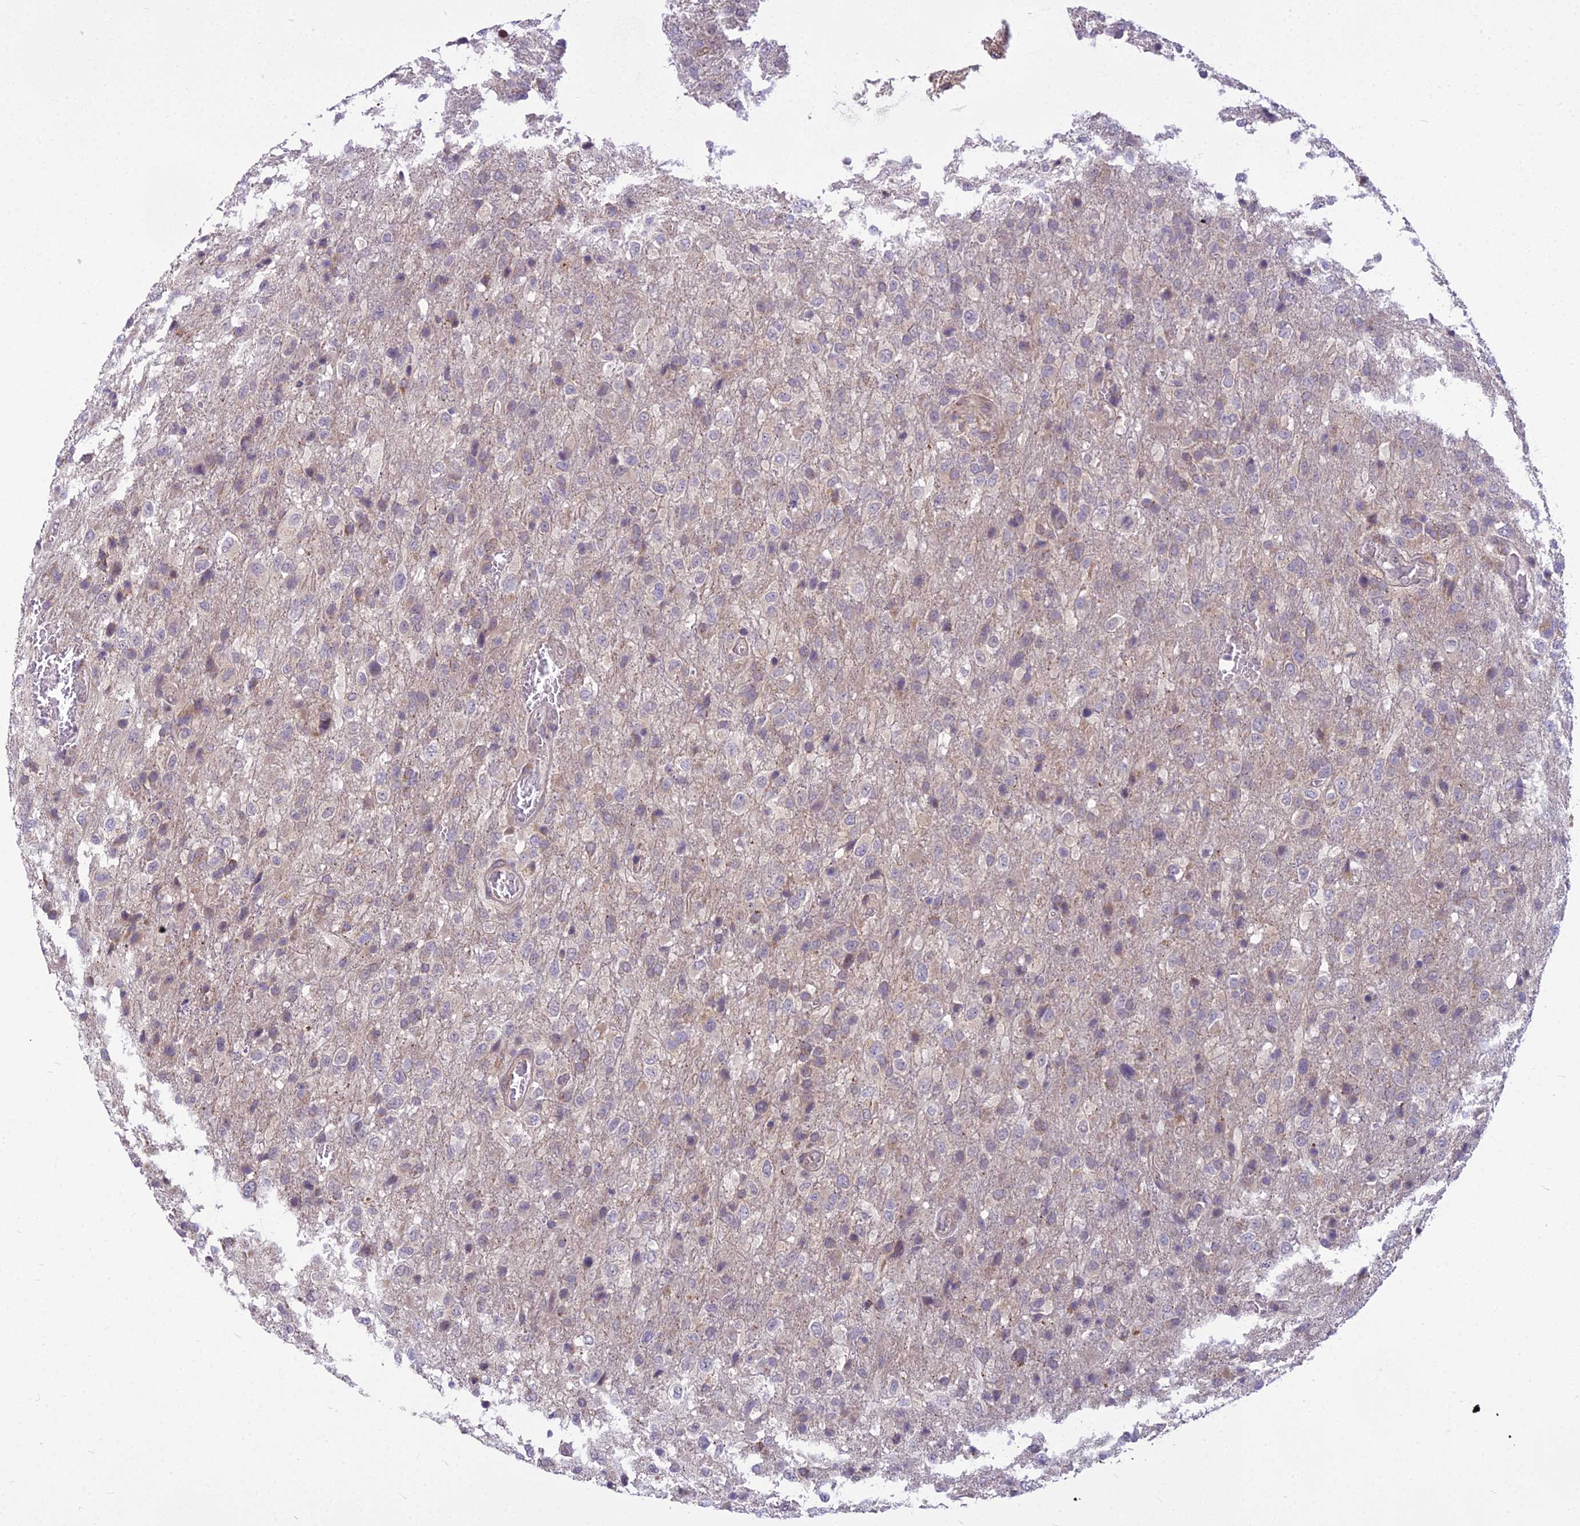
{"staining": {"intensity": "negative", "quantity": "none", "location": "none"}, "tissue": "glioma", "cell_type": "Tumor cells", "image_type": "cancer", "snomed": [{"axis": "morphology", "description": "Glioma, malignant, High grade"}, {"axis": "topography", "description": "Brain"}], "caption": "Human malignant glioma (high-grade) stained for a protein using IHC demonstrates no staining in tumor cells.", "gene": "AP1M1", "patient": {"sex": "female", "age": 74}}